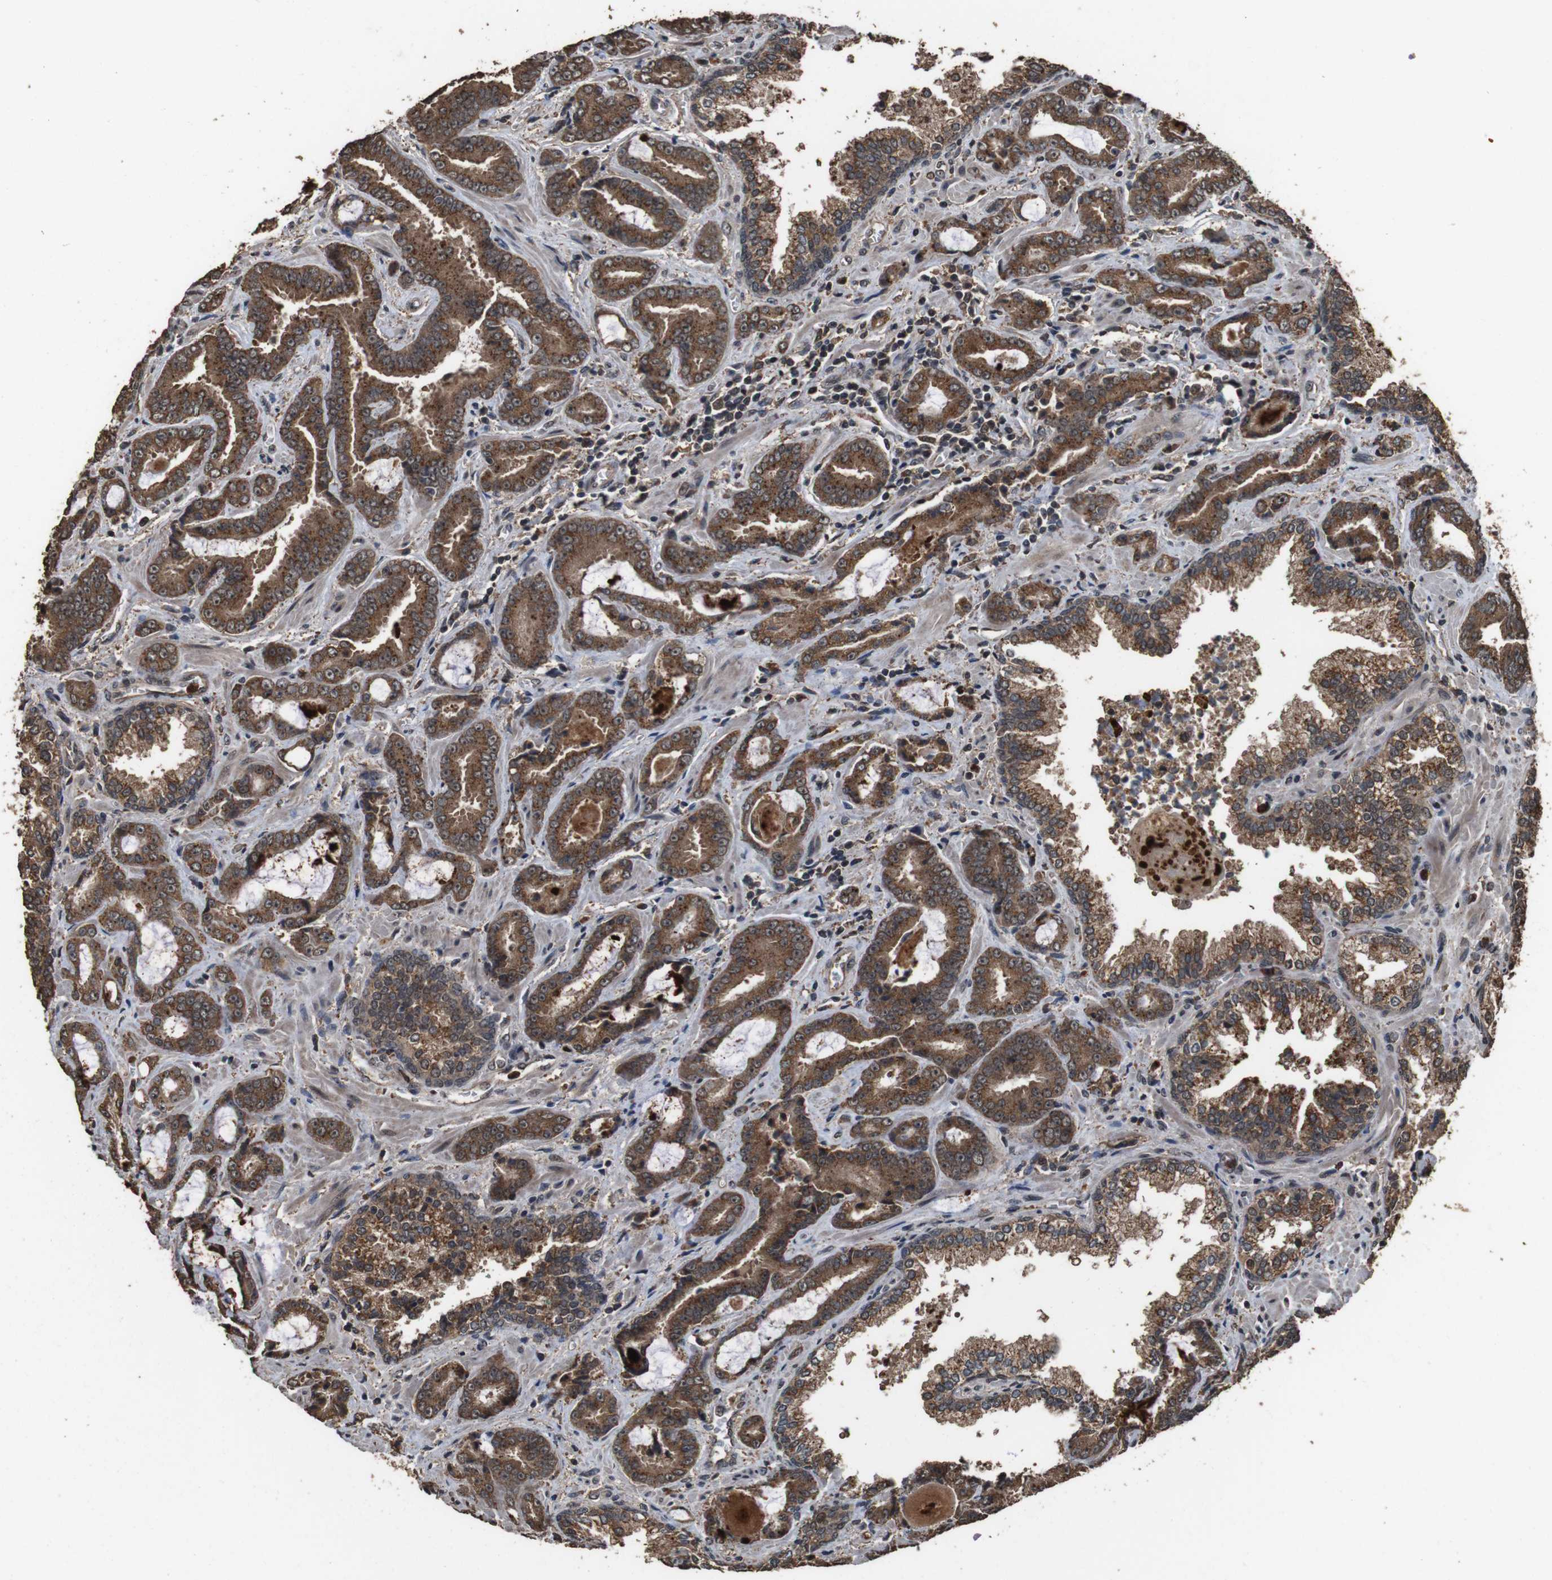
{"staining": {"intensity": "strong", "quantity": ">75%", "location": "cytoplasmic/membranous"}, "tissue": "prostate cancer", "cell_type": "Tumor cells", "image_type": "cancer", "snomed": [{"axis": "morphology", "description": "Adenocarcinoma, Low grade"}, {"axis": "topography", "description": "Prostate"}], "caption": "An image of human adenocarcinoma (low-grade) (prostate) stained for a protein exhibits strong cytoplasmic/membranous brown staining in tumor cells. The staining is performed using DAB brown chromogen to label protein expression. The nuclei are counter-stained blue using hematoxylin.", "gene": "RRAS2", "patient": {"sex": "male", "age": 60}}